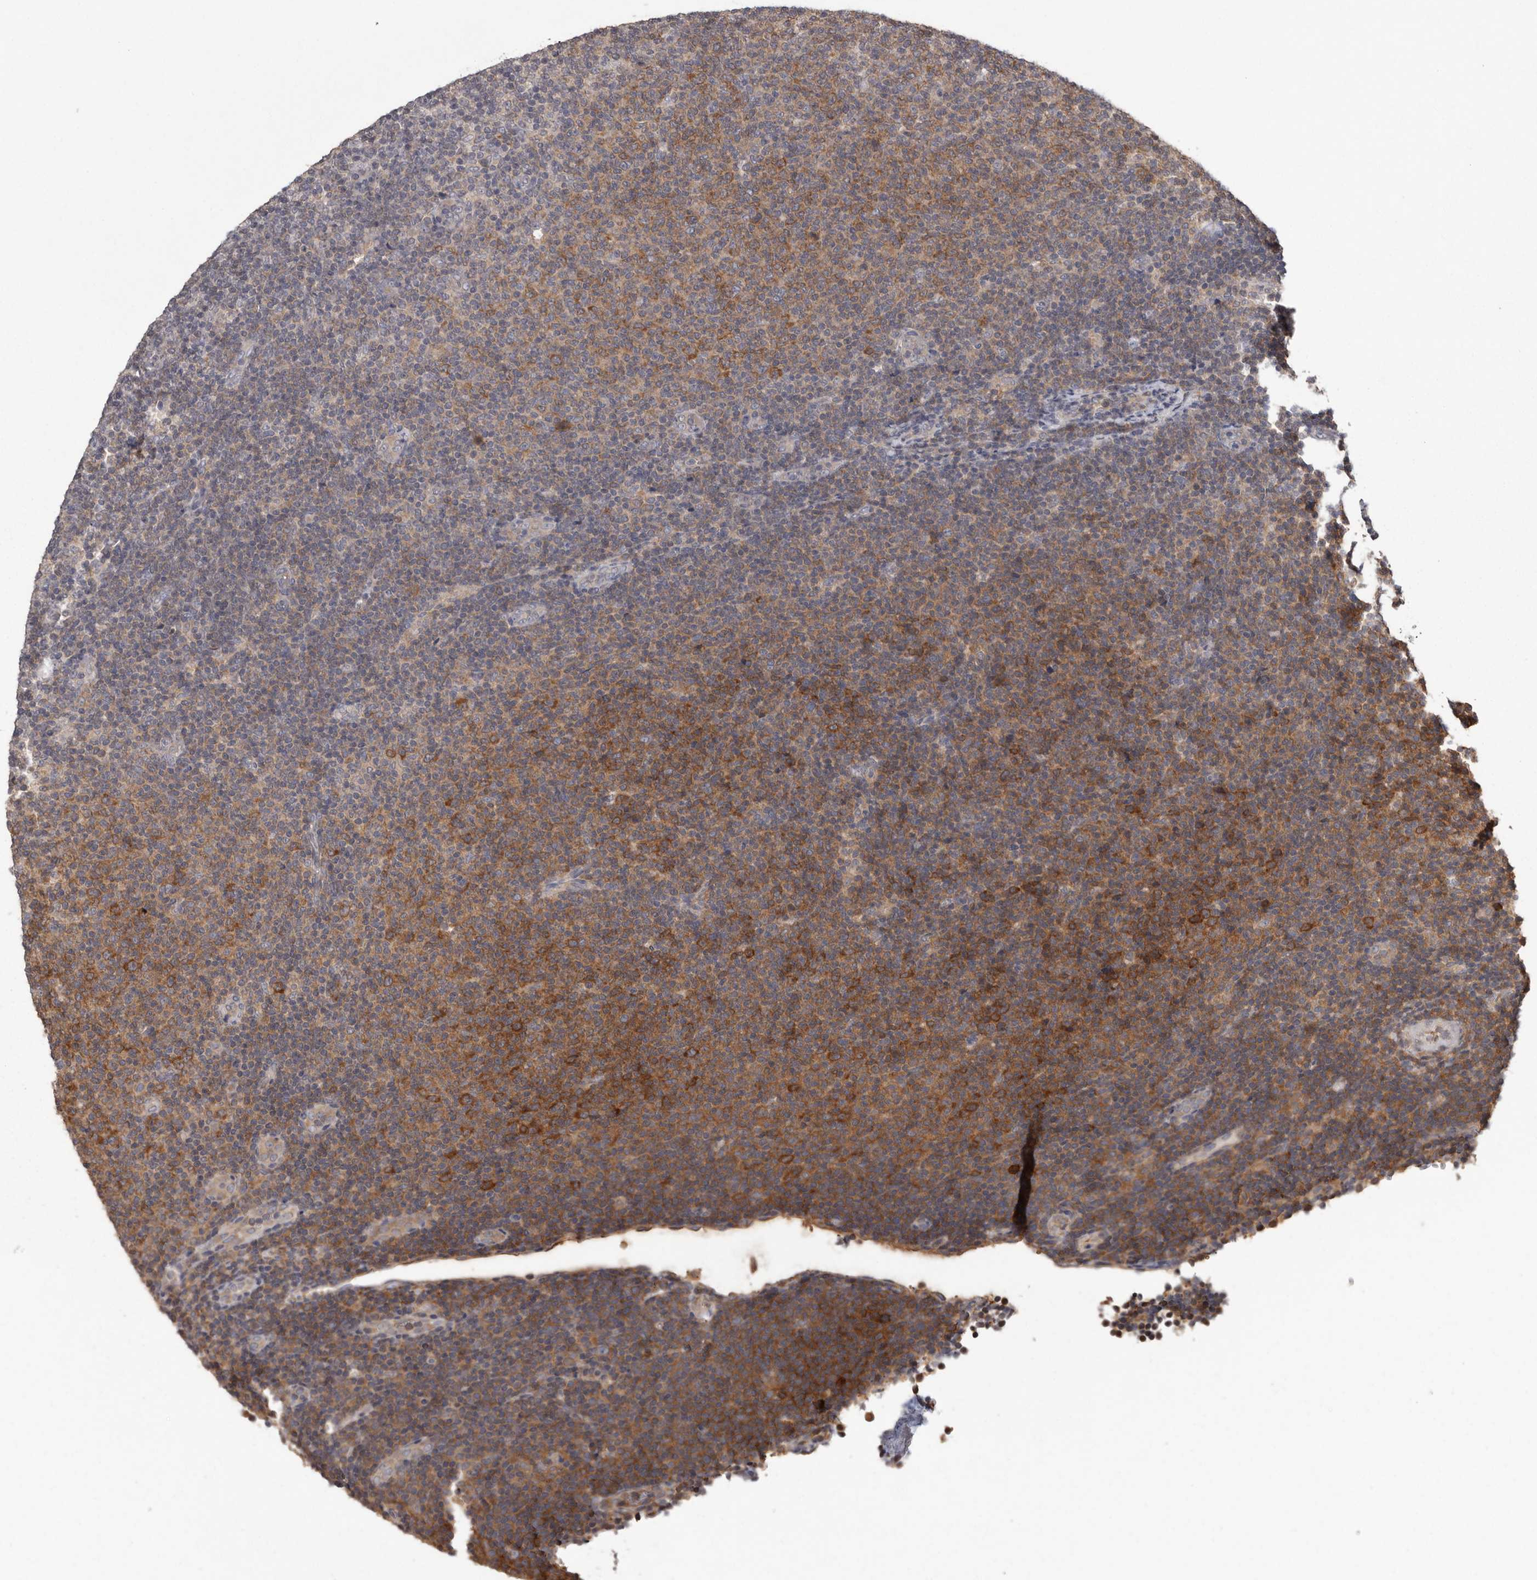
{"staining": {"intensity": "moderate", "quantity": "25%-75%", "location": "cytoplasmic/membranous"}, "tissue": "lymphoma", "cell_type": "Tumor cells", "image_type": "cancer", "snomed": [{"axis": "morphology", "description": "Malignant lymphoma, non-Hodgkin's type, Low grade"}, {"axis": "topography", "description": "Lymph node"}], "caption": "Immunohistochemical staining of human lymphoma demonstrates medium levels of moderate cytoplasmic/membranous protein expression in about 25%-75% of tumor cells. The staining was performed using DAB (3,3'-diaminobenzidine) to visualize the protein expression in brown, while the nuclei were stained in blue with hematoxylin (Magnification: 20x).", "gene": "DARS1", "patient": {"sex": "male", "age": 66}}